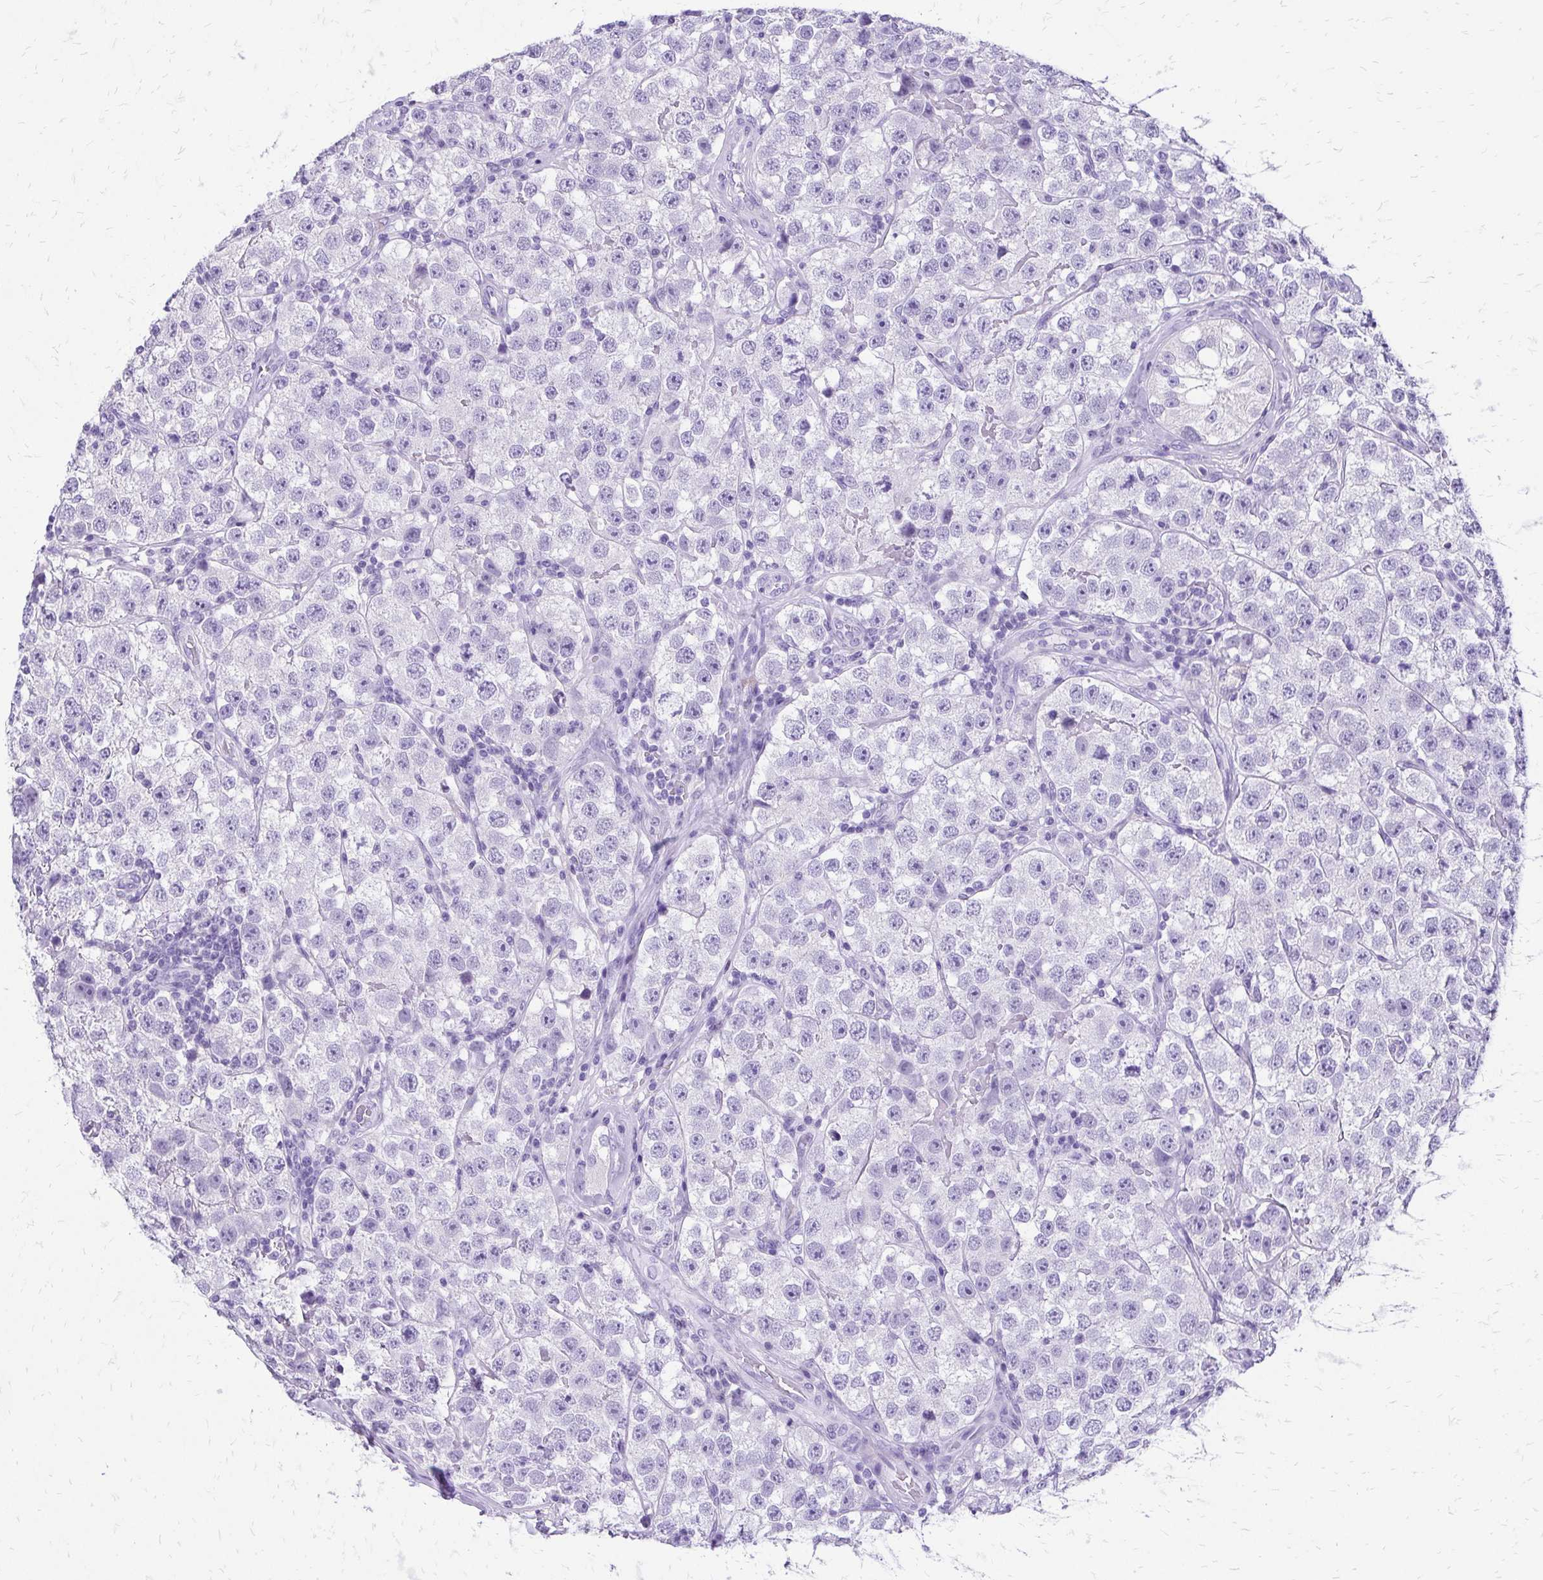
{"staining": {"intensity": "negative", "quantity": "none", "location": "none"}, "tissue": "testis cancer", "cell_type": "Tumor cells", "image_type": "cancer", "snomed": [{"axis": "morphology", "description": "Seminoma, NOS"}, {"axis": "topography", "description": "Testis"}], "caption": "This is an IHC micrograph of human seminoma (testis). There is no staining in tumor cells.", "gene": "SLC32A1", "patient": {"sex": "male", "age": 34}}